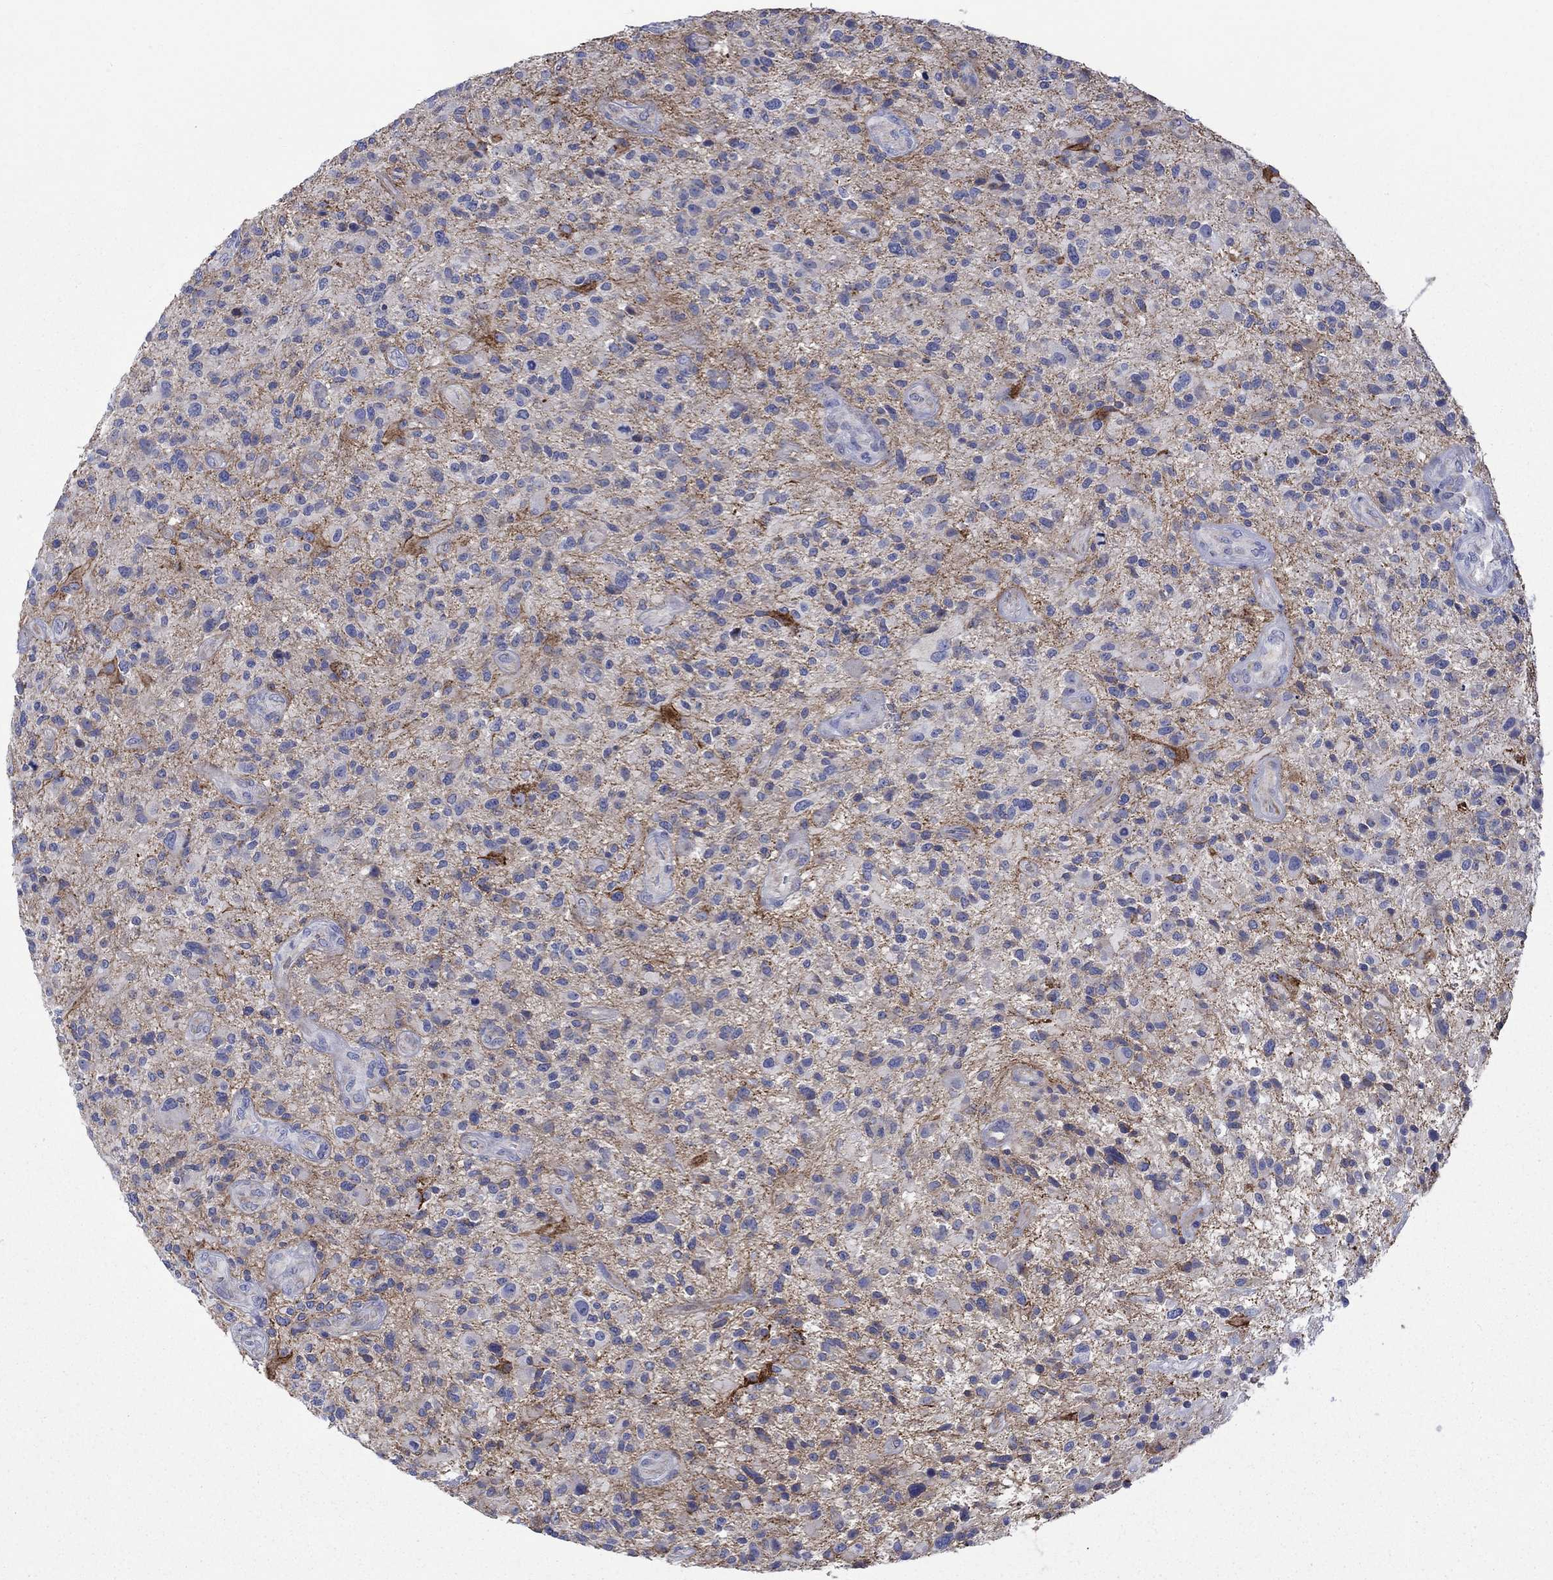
{"staining": {"intensity": "negative", "quantity": "none", "location": "none"}, "tissue": "glioma", "cell_type": "Tumor cells", "image_type": "cancer", "snomed": [{"axis": "morphology", "description": "Glioma, malignant, High grade"}, {"axis": "topography", "description": "Brain"}], "caption": "An immunohistochemistry (IHC) micrograph of malignant glioma (high-grade) is shown. There is no staining in tumor cells of malignant glioma (high-grade).", "gene": "CISD1", "patient": {"sex": "male", "age": 47}}